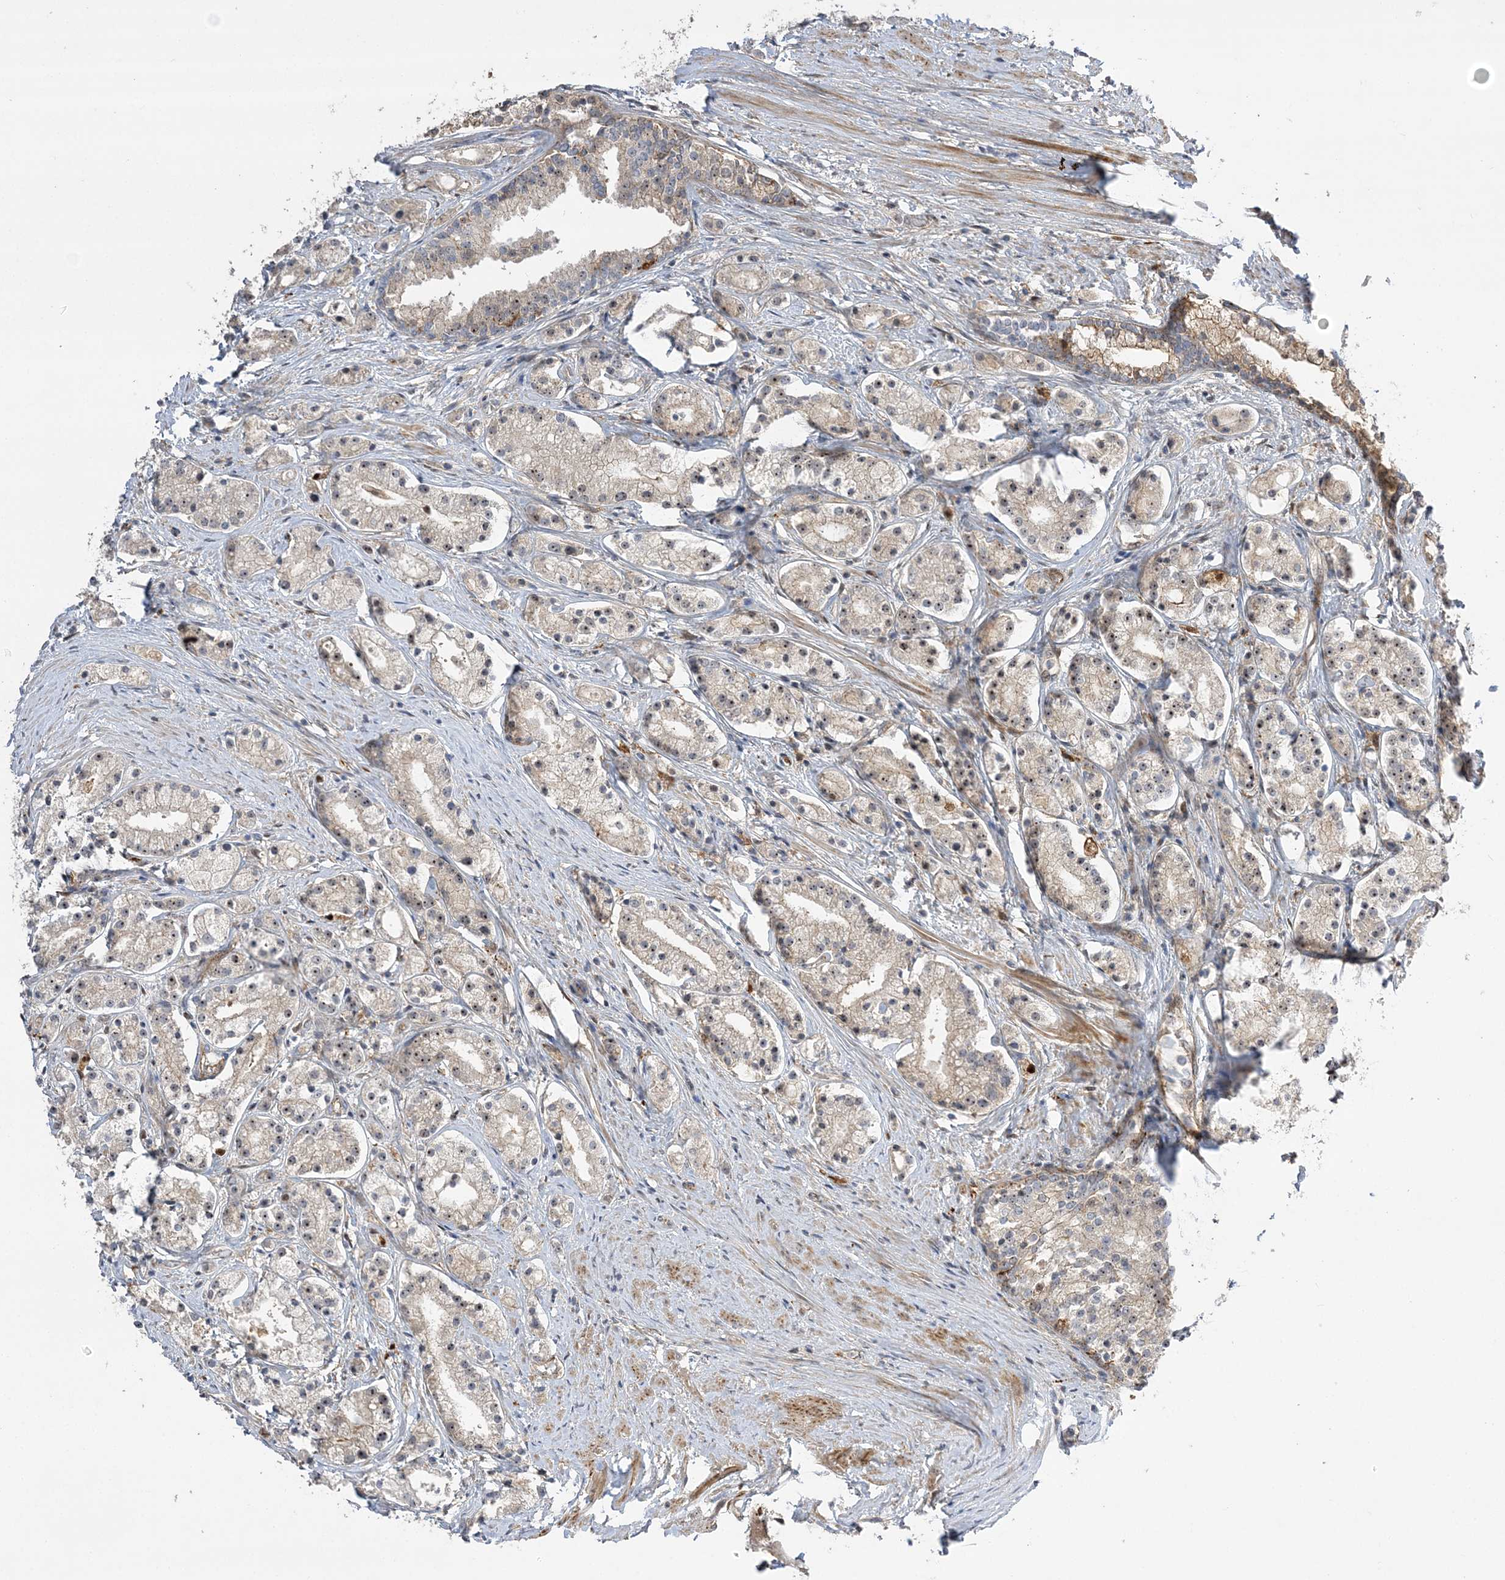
{"staining": {"intensity": "moderate", "quantity": ">75%", "location": "nuclear"}, "tissue": "prostate cancer", "cell_type": "Tumor cells", "image_type": "cancer", "snomed": [{"axis": "morphology", "description": "Adenocarcinoma, High grade"}, {"axis": "topography", "description": "Prostate"}], "caption": "High-magnification brightfield microscopy of adenocarcinoma (high-grade) (prostate) stained with DAB (3,3'-diaminobenzidine) (brown) and counterstained with hematoxylin (blue). tumor cells exhibit moderate nuclear positivity is seen in approximately>75% of cells. Nuclei are stained in blue.", "gene": "NPM3", "patient": {"sex": "male", "age": 69}}